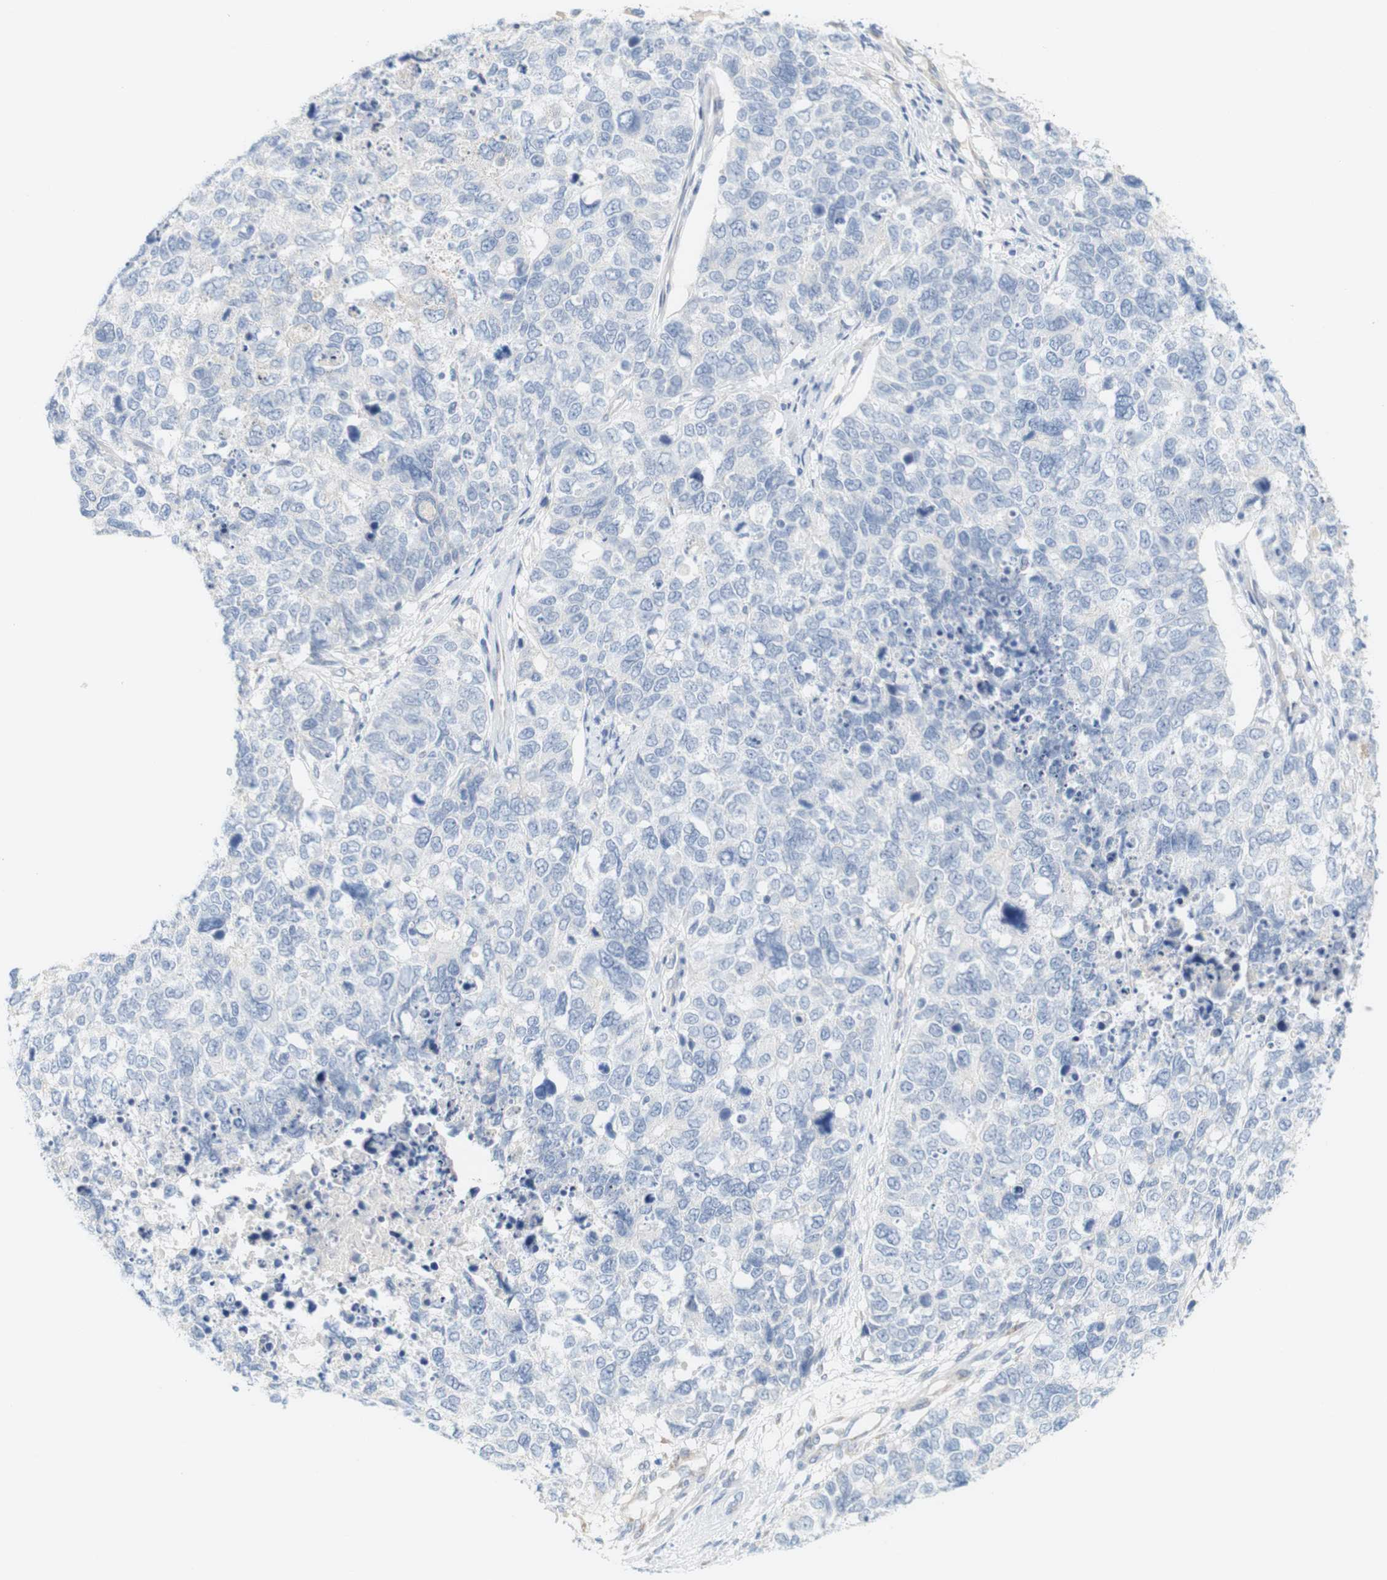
{"staining": {"intensity": "negative", "quantity": "none", "location": "none"}, "tissue": "cervical cancer", "cell_type": "Tumor cells", "image_type": "cancer", "snomed": [{"axis": "morphology", "description": "Squamous cell carcinoma, NOS"}, {"axis": "topography", "description": "Cervix"}], "caption": "Immunohistochemistry photomicrograph of human cervical cancer stained for a protein (brown), which exhibits no staining in tumor cells.", "gene": "RGS9", "patient": {"sex": "female", "age": 63}}